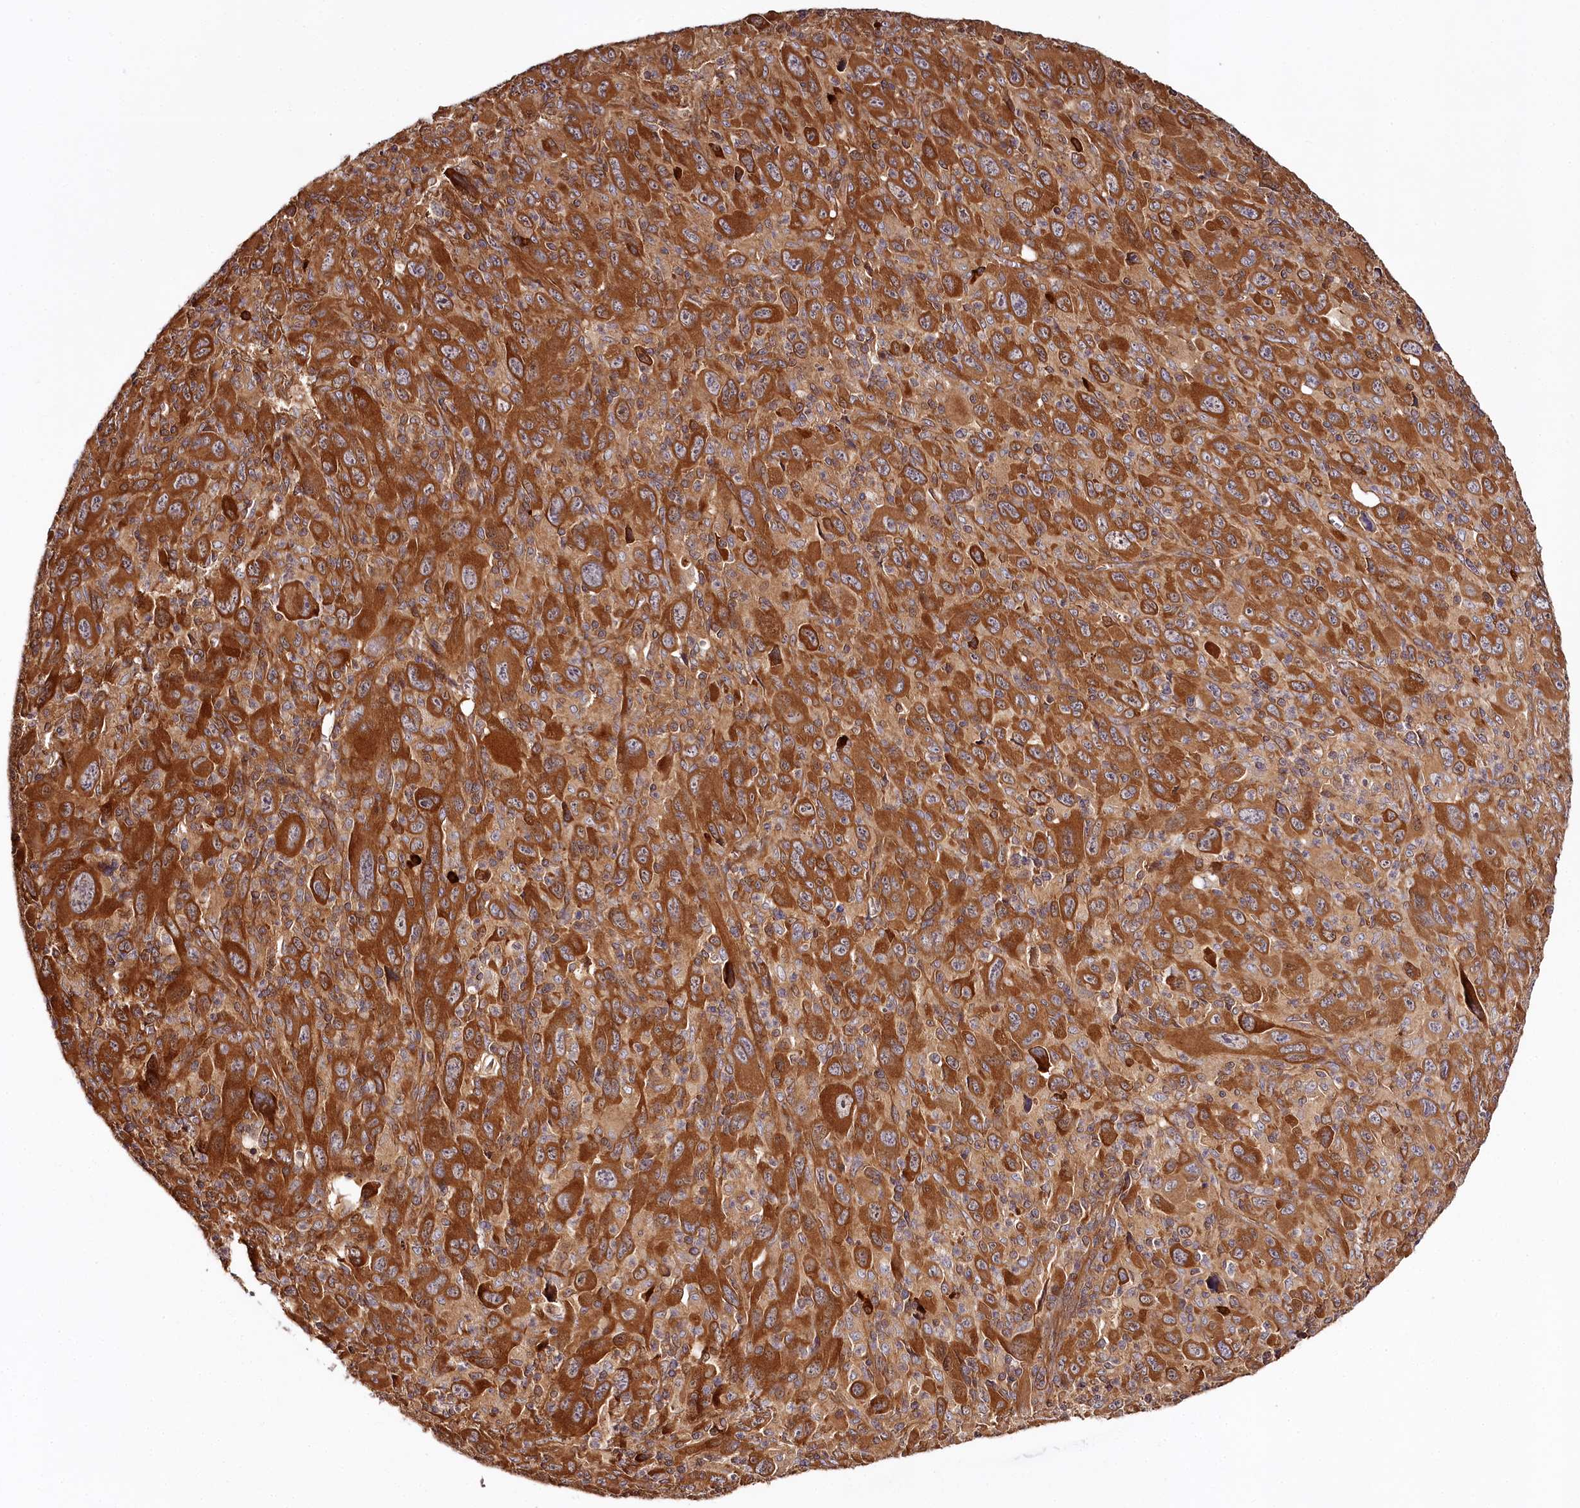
{"staining": {"intensity": "strong", "quantity": ">75%", "location": "cytoplasmic/membranous"}, "tissue": "melanoma", "cell_type": "Tumor cells", "image_type": "cancer", "snomed": [{"axis": "morphology", "description": "Malignant melanoma, Metastatic site"}, {"axis": "topography", "description": "Skin"}], "caption": "A high-resolution histopathology image shows IHC staining of malignant melanoma (metastatic site), which demonstrates strong cytoplasmic/membranous expression in about >75% of tumor cells.", "gene": "TARS1", "patient": {"sex": "female", "age": 56}}